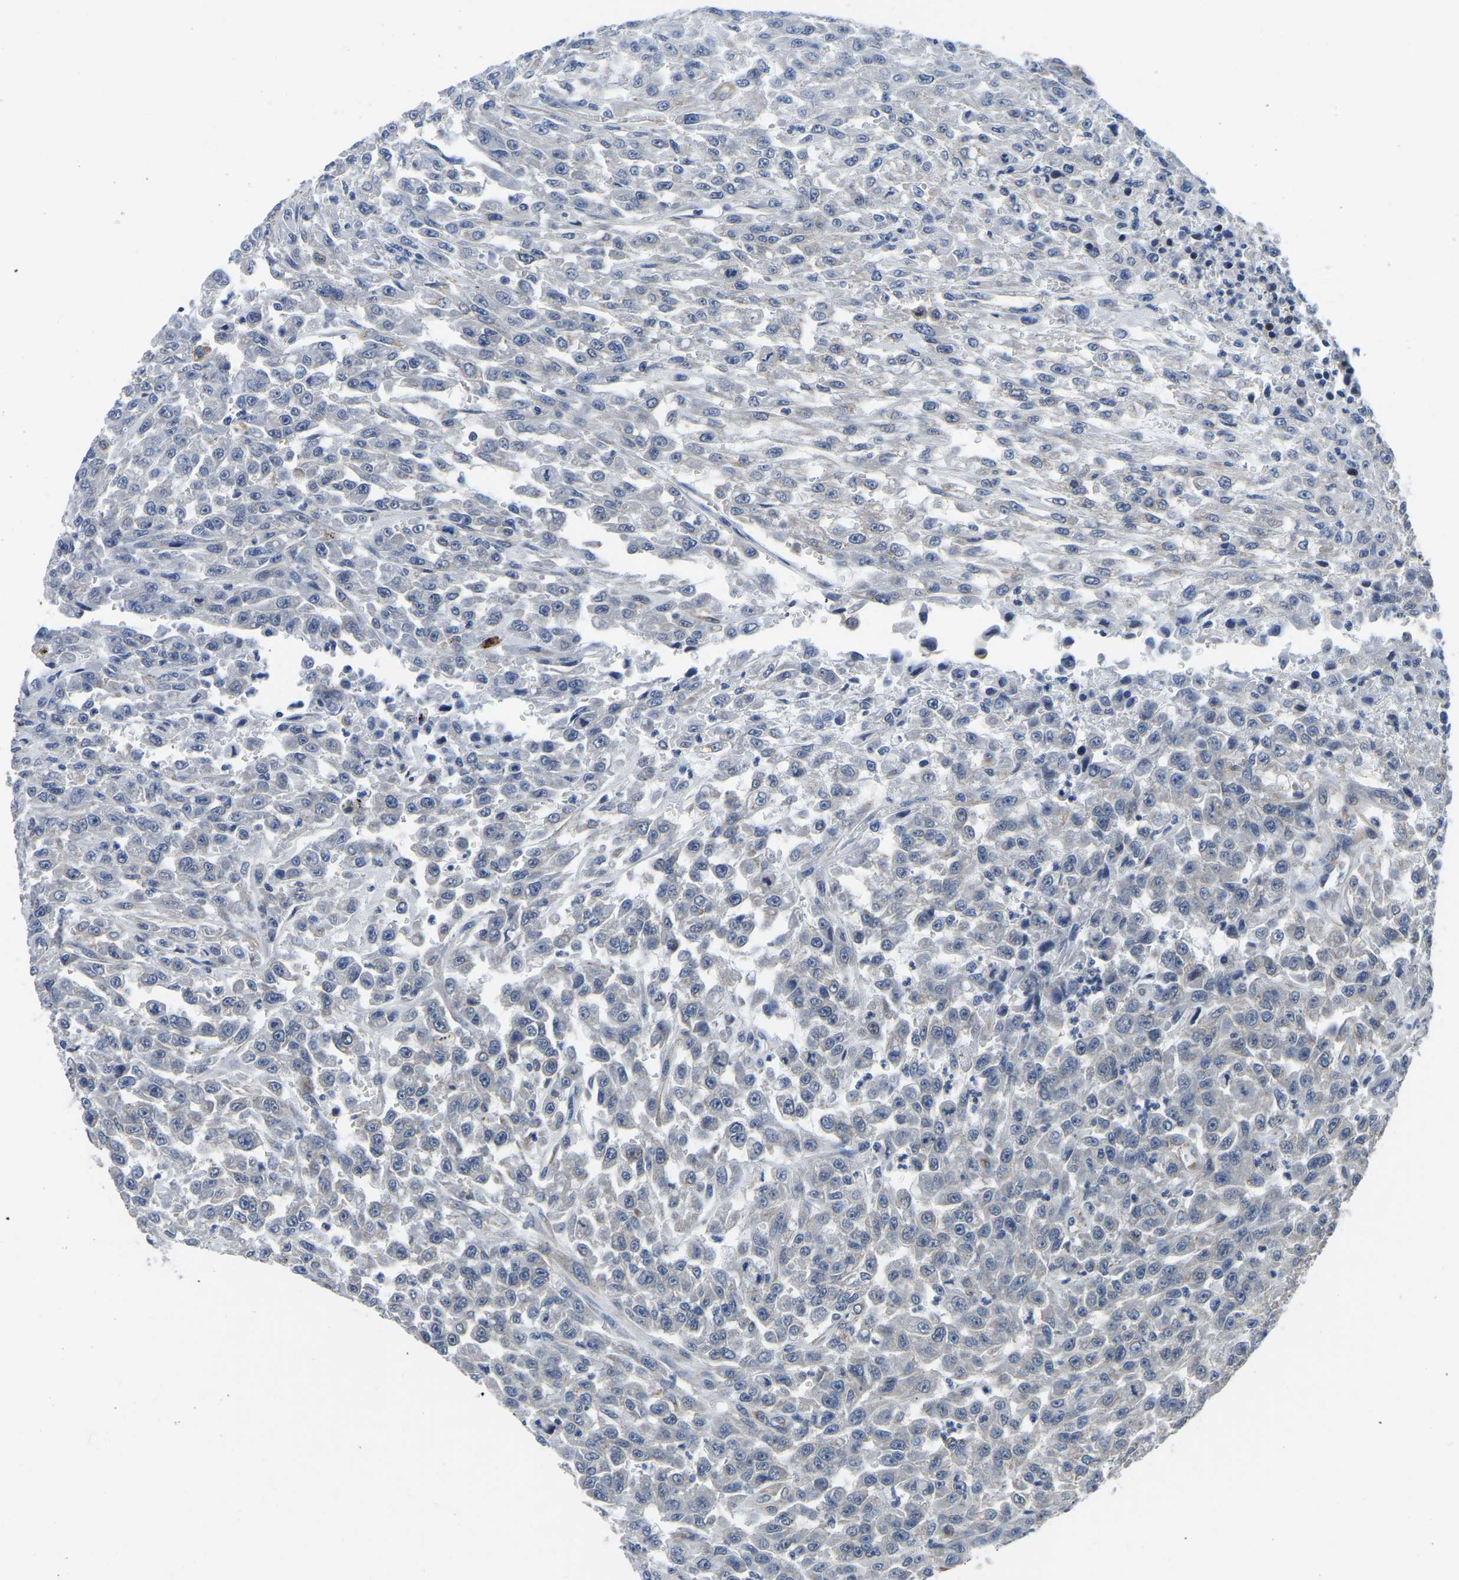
{"staining": {"intensity": "negative", "quantity": "none", "location": "none"}, "tissue": "urothelial cancer", "cell_type": "Tumor cells", "image_type": "cancer", "snomed": [{"axis": "morphology", "description": "Urothelial carcinoma, High grade"}, {"axis": "topography", "description": "Urinary bladder"}], "caption": "Immunohistochemistry (IHC) image of neoplastic tissue: urothelial carcinoma (high-grade) stained with DAB reveals no significant protein positivity in tumor cells.", "gene": "PDLIM7", "patient": {"sex": "male", "age": 46}}